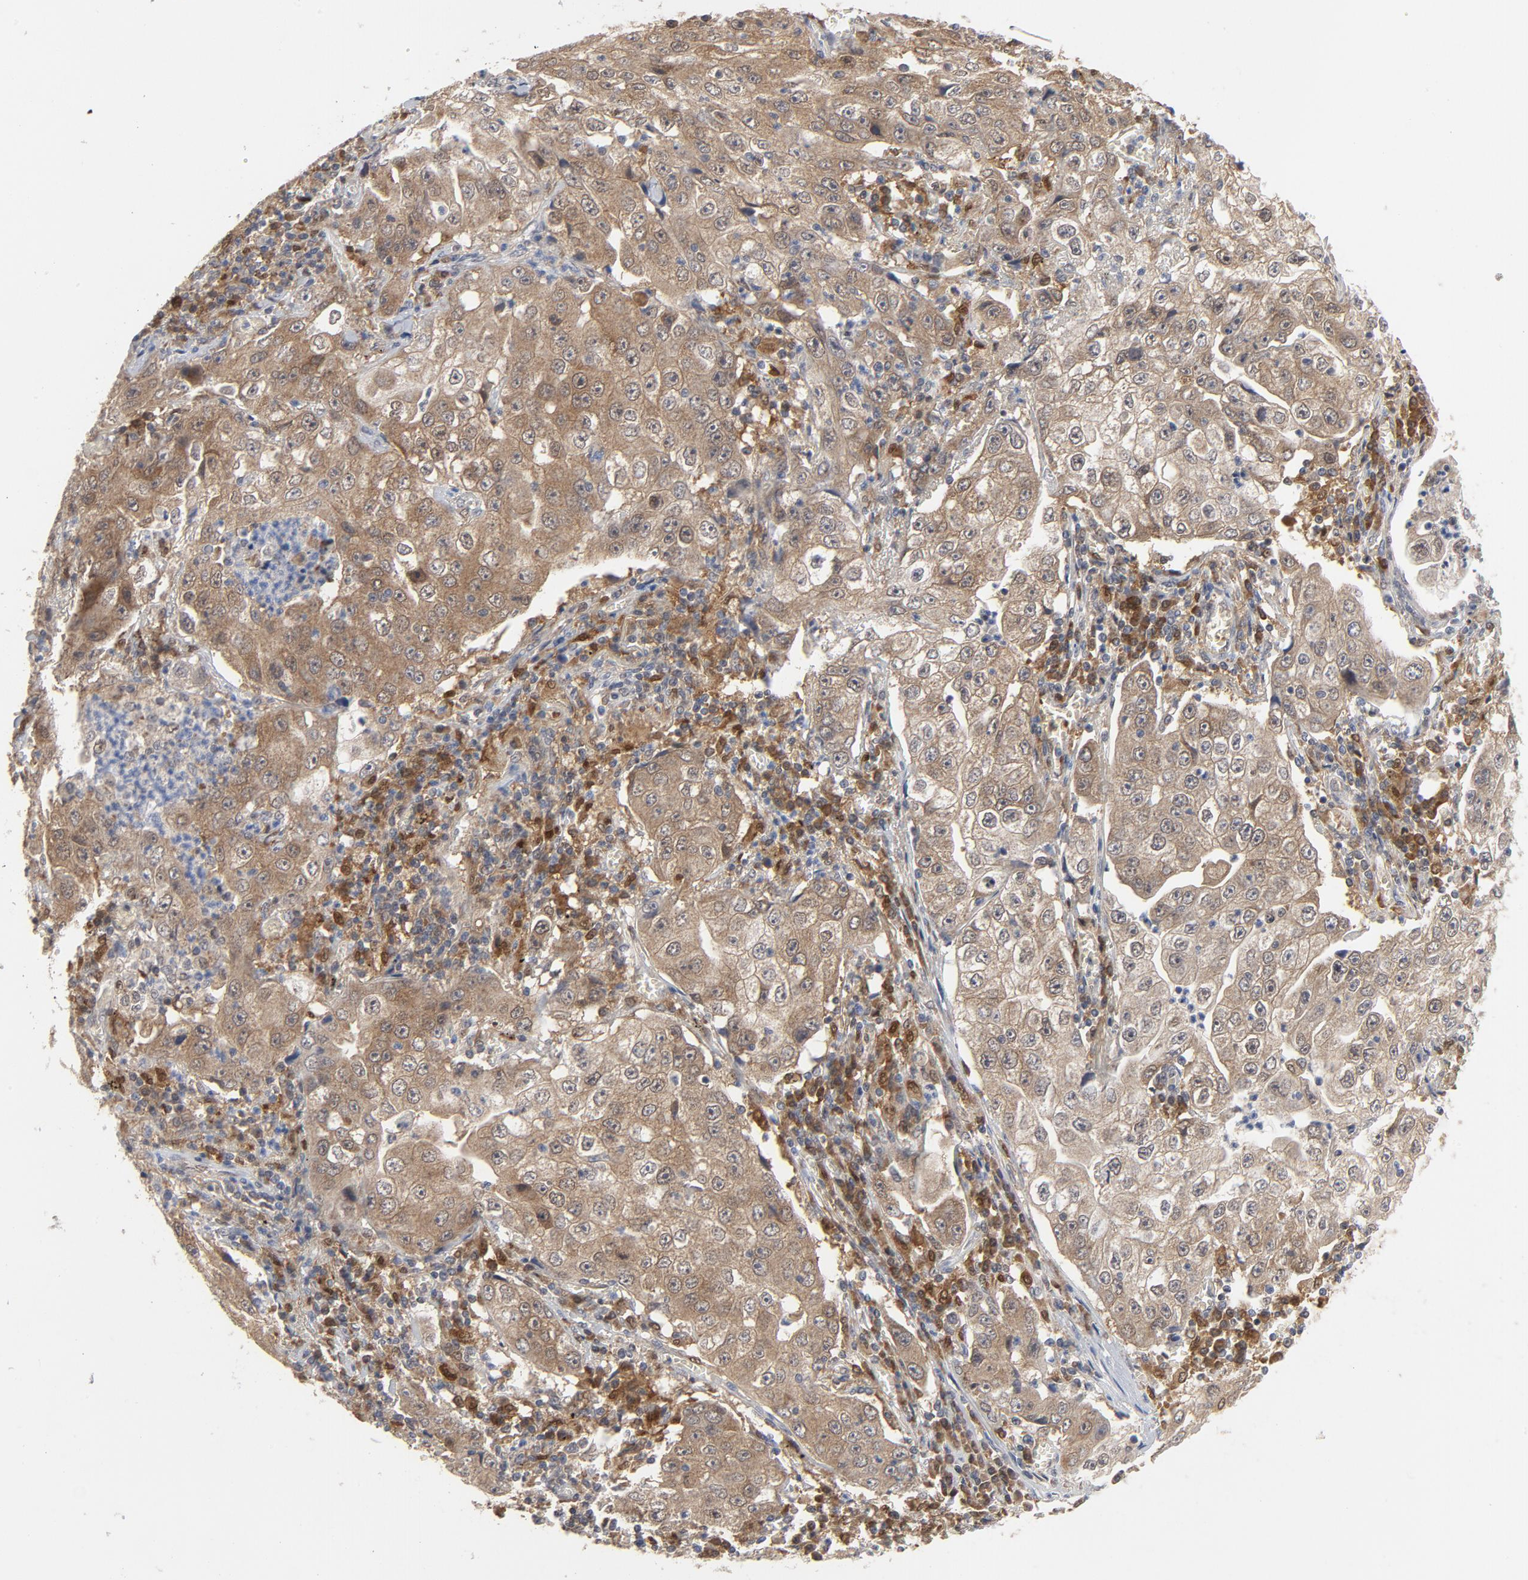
{"staining": {"intensity": "moderate", "quantity": ">75%", "location": "cytoplasmic/membranous"}, "tissue": "lung cancer", "cell_type": "Tumor cells", "image_type": "cancer", "snomed": [{"axis": "morphology", "description": "Squamous cell carcinoma, NOS"}, {"axis": "topography", "description": "Lung"}], "caption": "Lung cancer (squamous cell carcinoma) was stained to show a protein in brown. There is medium levels of moderate cytoplasmic/membranous staining in about >75% of tumor cells.", "gene": "PRDX1", "patient": {"sex": "male", "age": 64}}